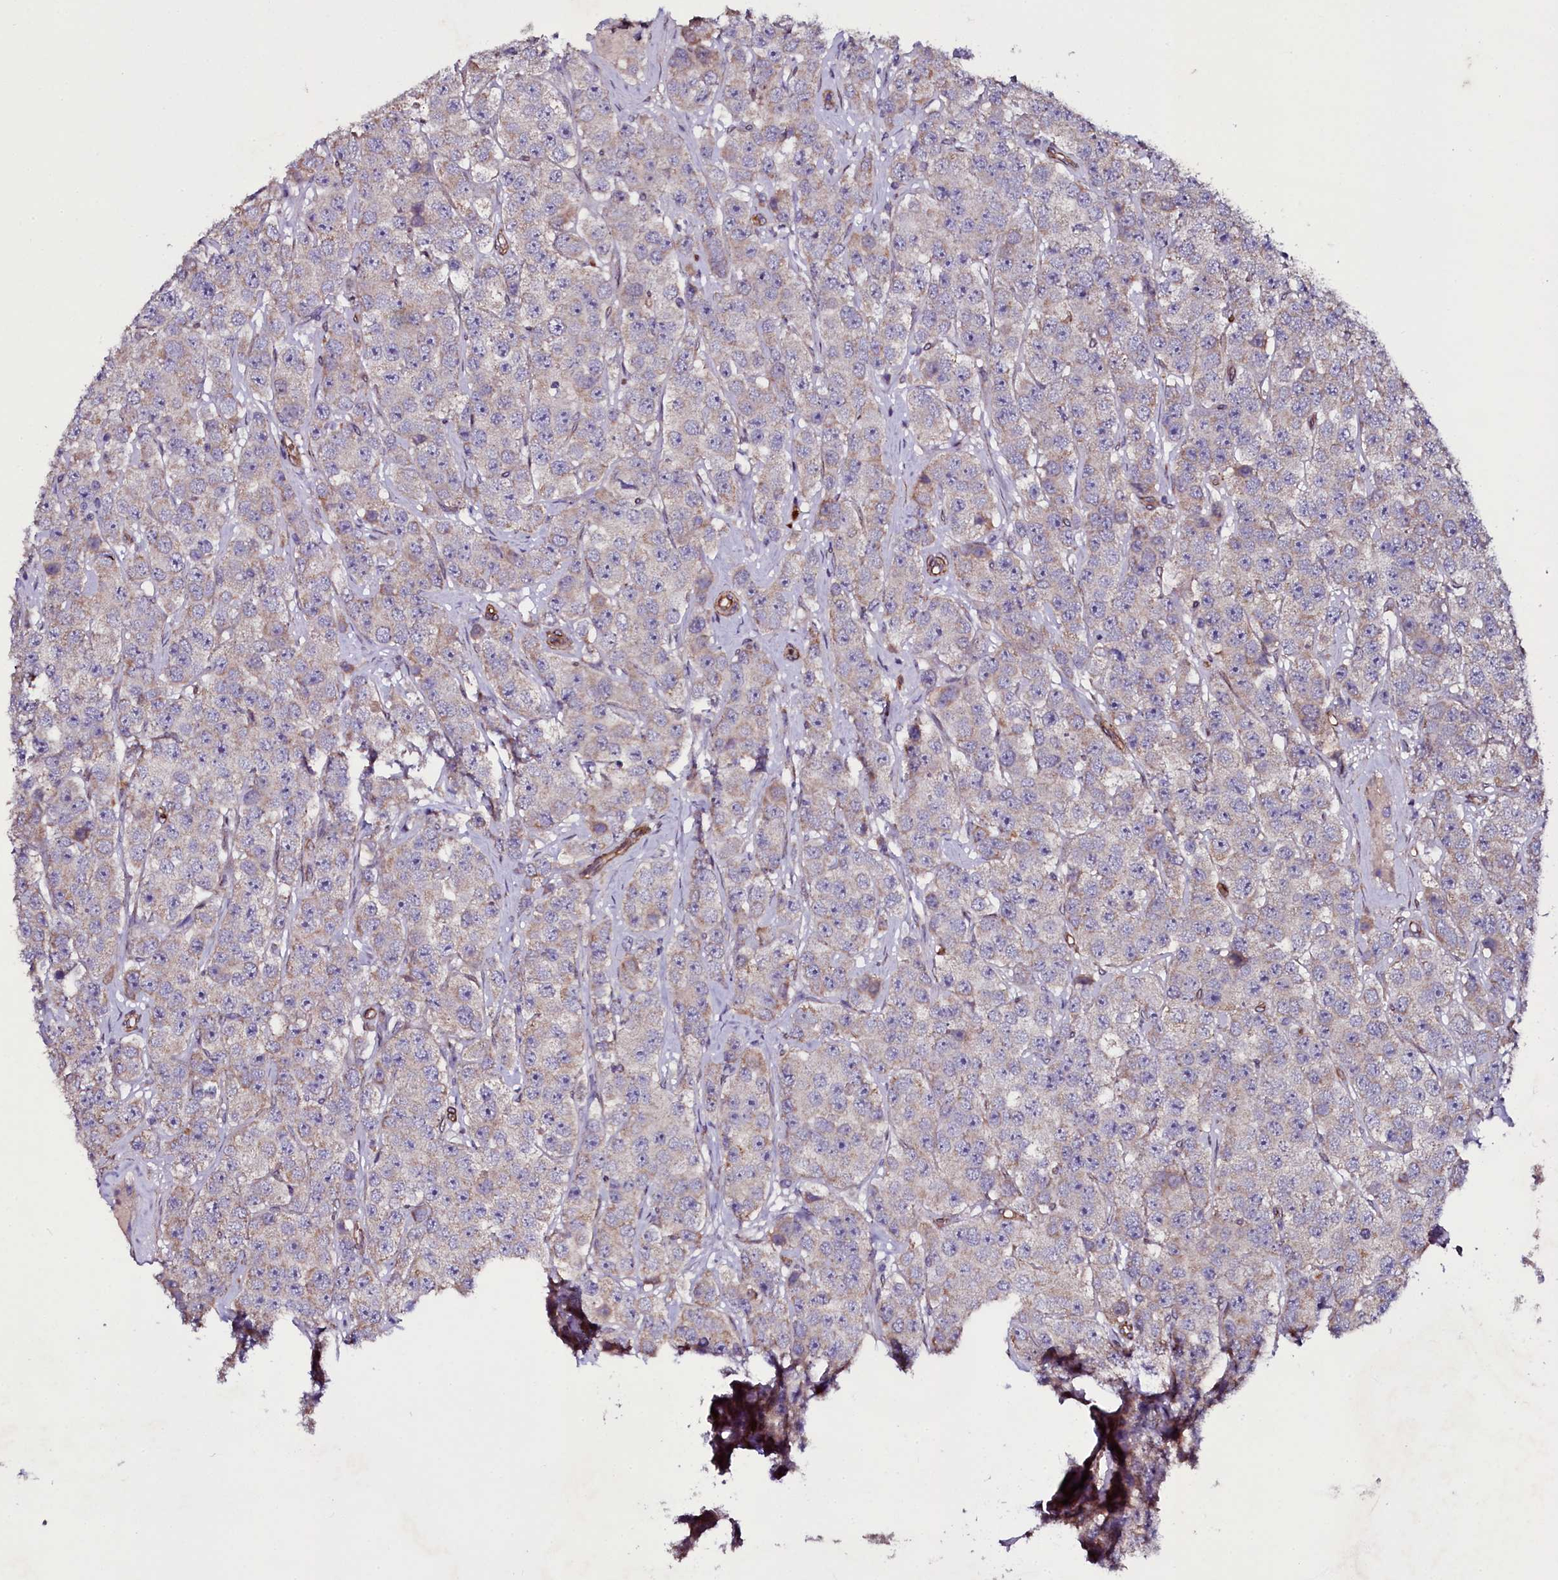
{"staining": {"intensity": "weak", "quantity": "<25%", "location": "cytoplasmic/membranous"}, "tissue": "testis cancer", "cell_type": "Tumor cells", "image_type": "cancer", "snomed": [{"axis": "morphology", "description": "Seminoma, NOS"}, {"axis": "topography", "description": "Testis"}], "caption": "Testis cancer (seminoma) stained for a protein using immunohistochemistry (IHC) exhibits no staining tumor cells.", "gene": "MEX3C", "patient": {"sex": "male", "age": 28}}